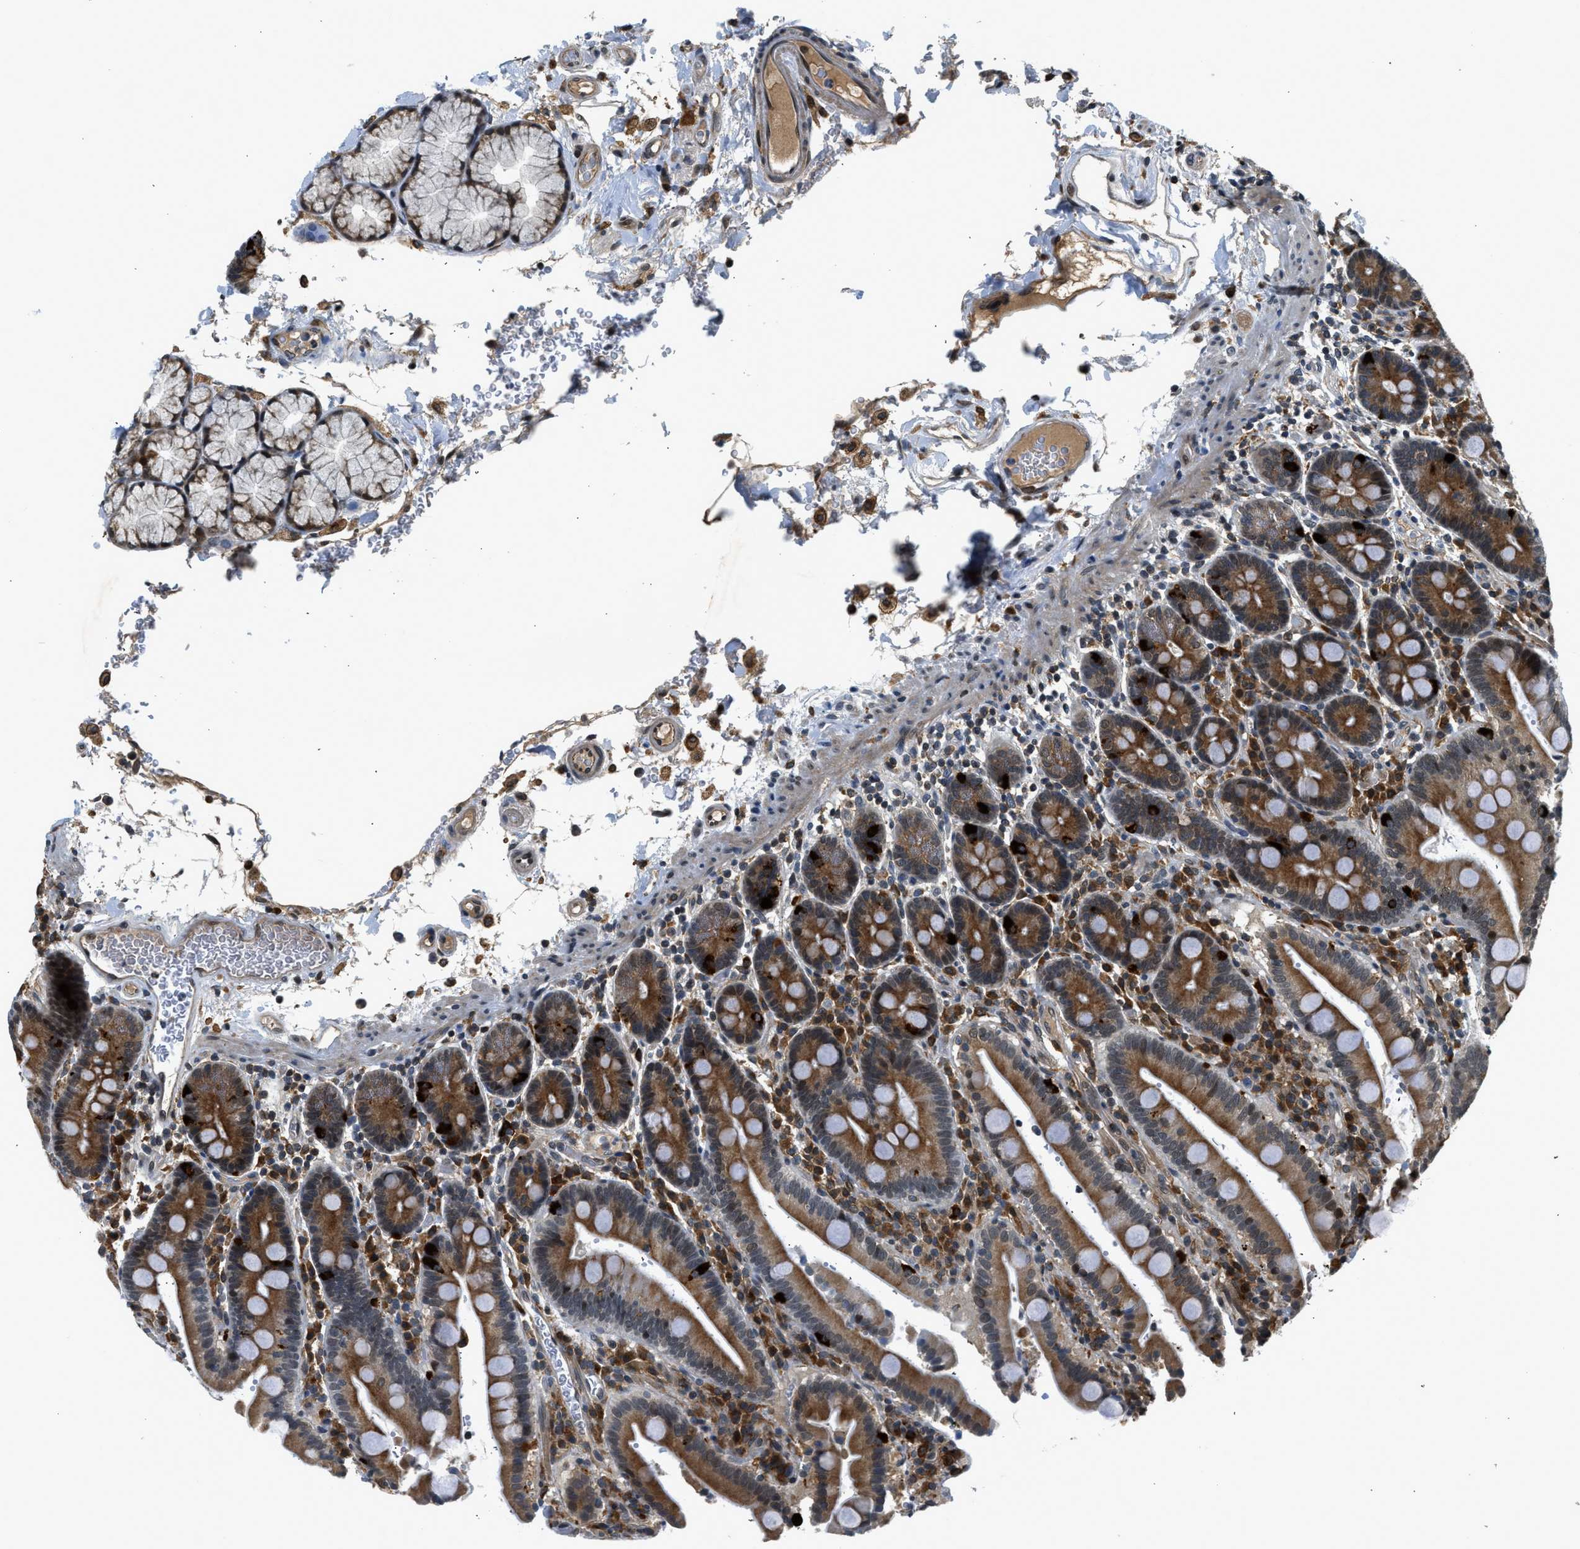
{"staining": {"intensity": "moderate", "quantity": ">75%", "location": "cytoplasmic/membranous"}, "tissue": "duodenum", "cell_type": "Glandular cells", "image_type": "normal", "snomed": [{"axis": "morphology", "description": "Normal tissue, NOS"}, {"axis": "topography", "description": "Small intestine, NOS"}], "caption": "Protein expression analysis of benign human duodenum reveals moderate cytoplasmic/membranous staining in approximately >75% of glandular cells. Using DAB (brown) and hematoxylin (blue) stains, captured at high magnification using brightfield microscopy.", "gene": "RETREG3", "patient": {"sex": "female", "age": 71}}